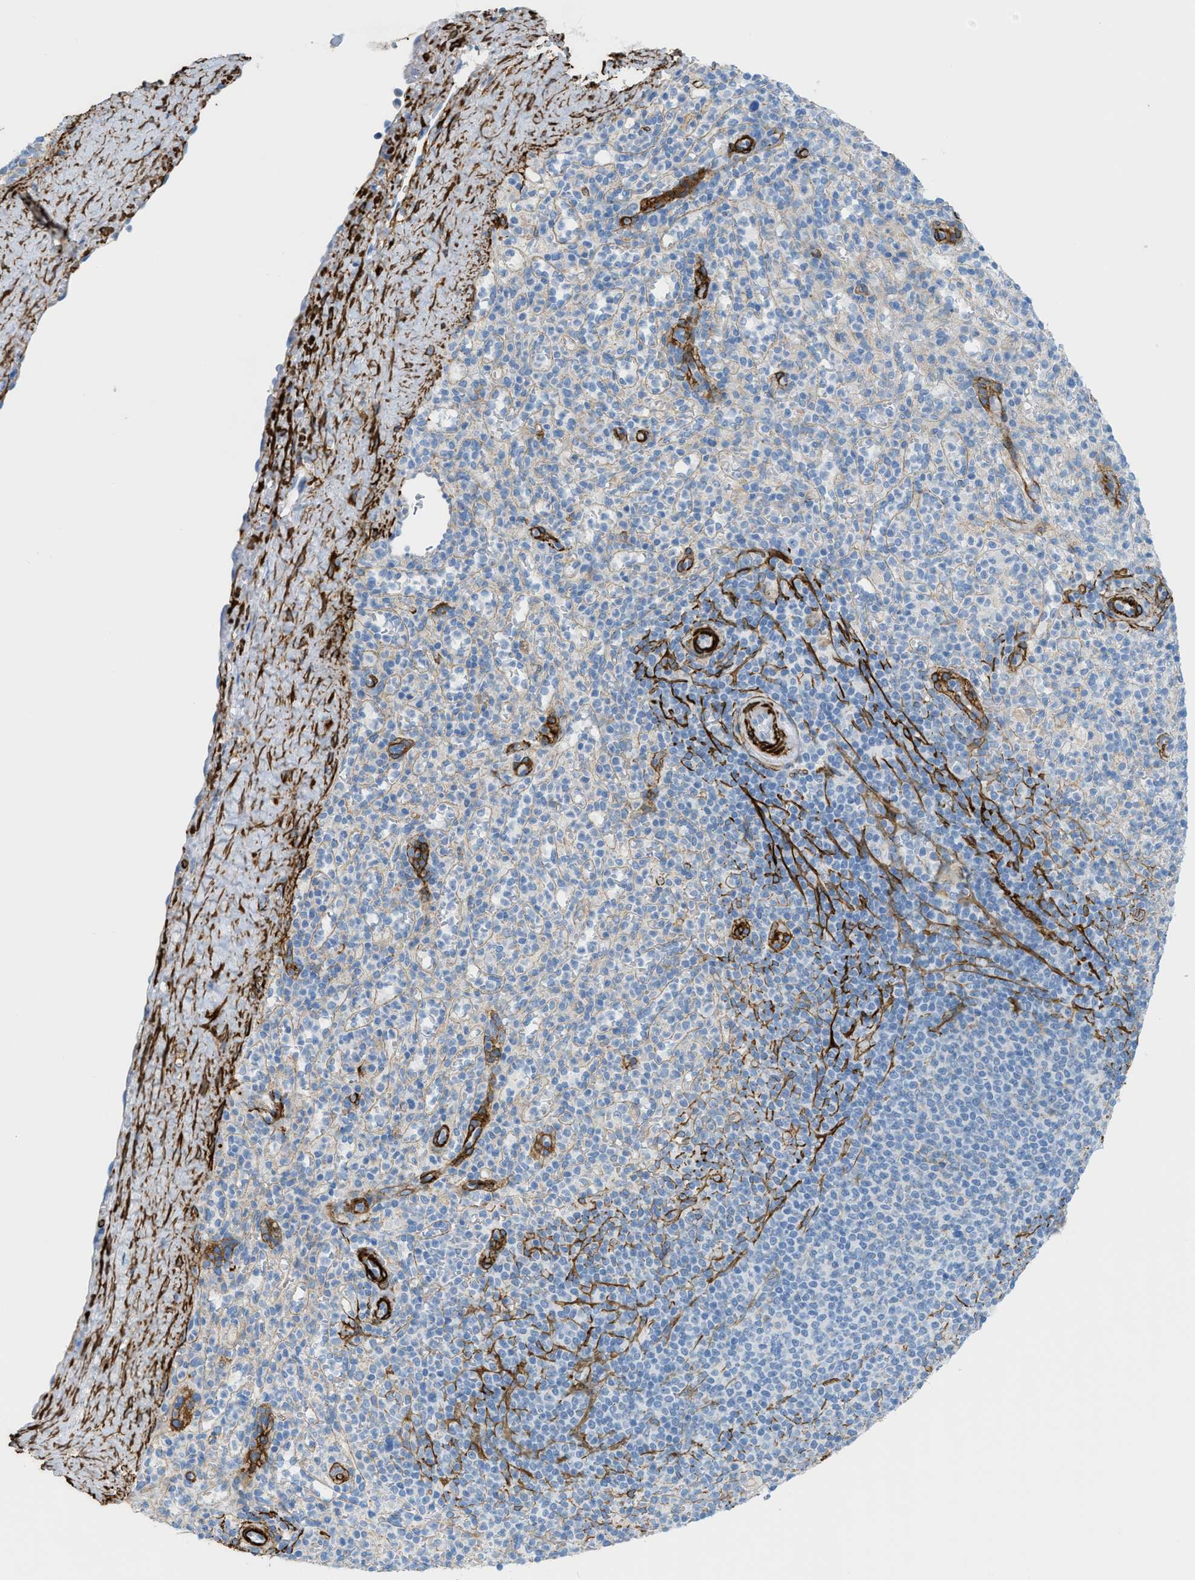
{"staining": {"intensity": "negative", "quantity": "none", "location": "none"}, "tissue": "spleen", "cell_type": "Cells in red pulp", "image_type": "normal", "snomed": [{"axis": "morphology", "description": "Normal tissue, NOS"}, {"axis": "topography", "description": "Spleen"}], "caption": "The immunohistochemistry (IHC) image has no significant expression in cells in red pulp of spleen. Brightfield microscopy of immunohistochemistry (IHC) stained with DAB (brown) and hematoxylin (blue), captured at high magnification.", "gene": "MYH11", "patient": {"sex": "male", "age": 36}}